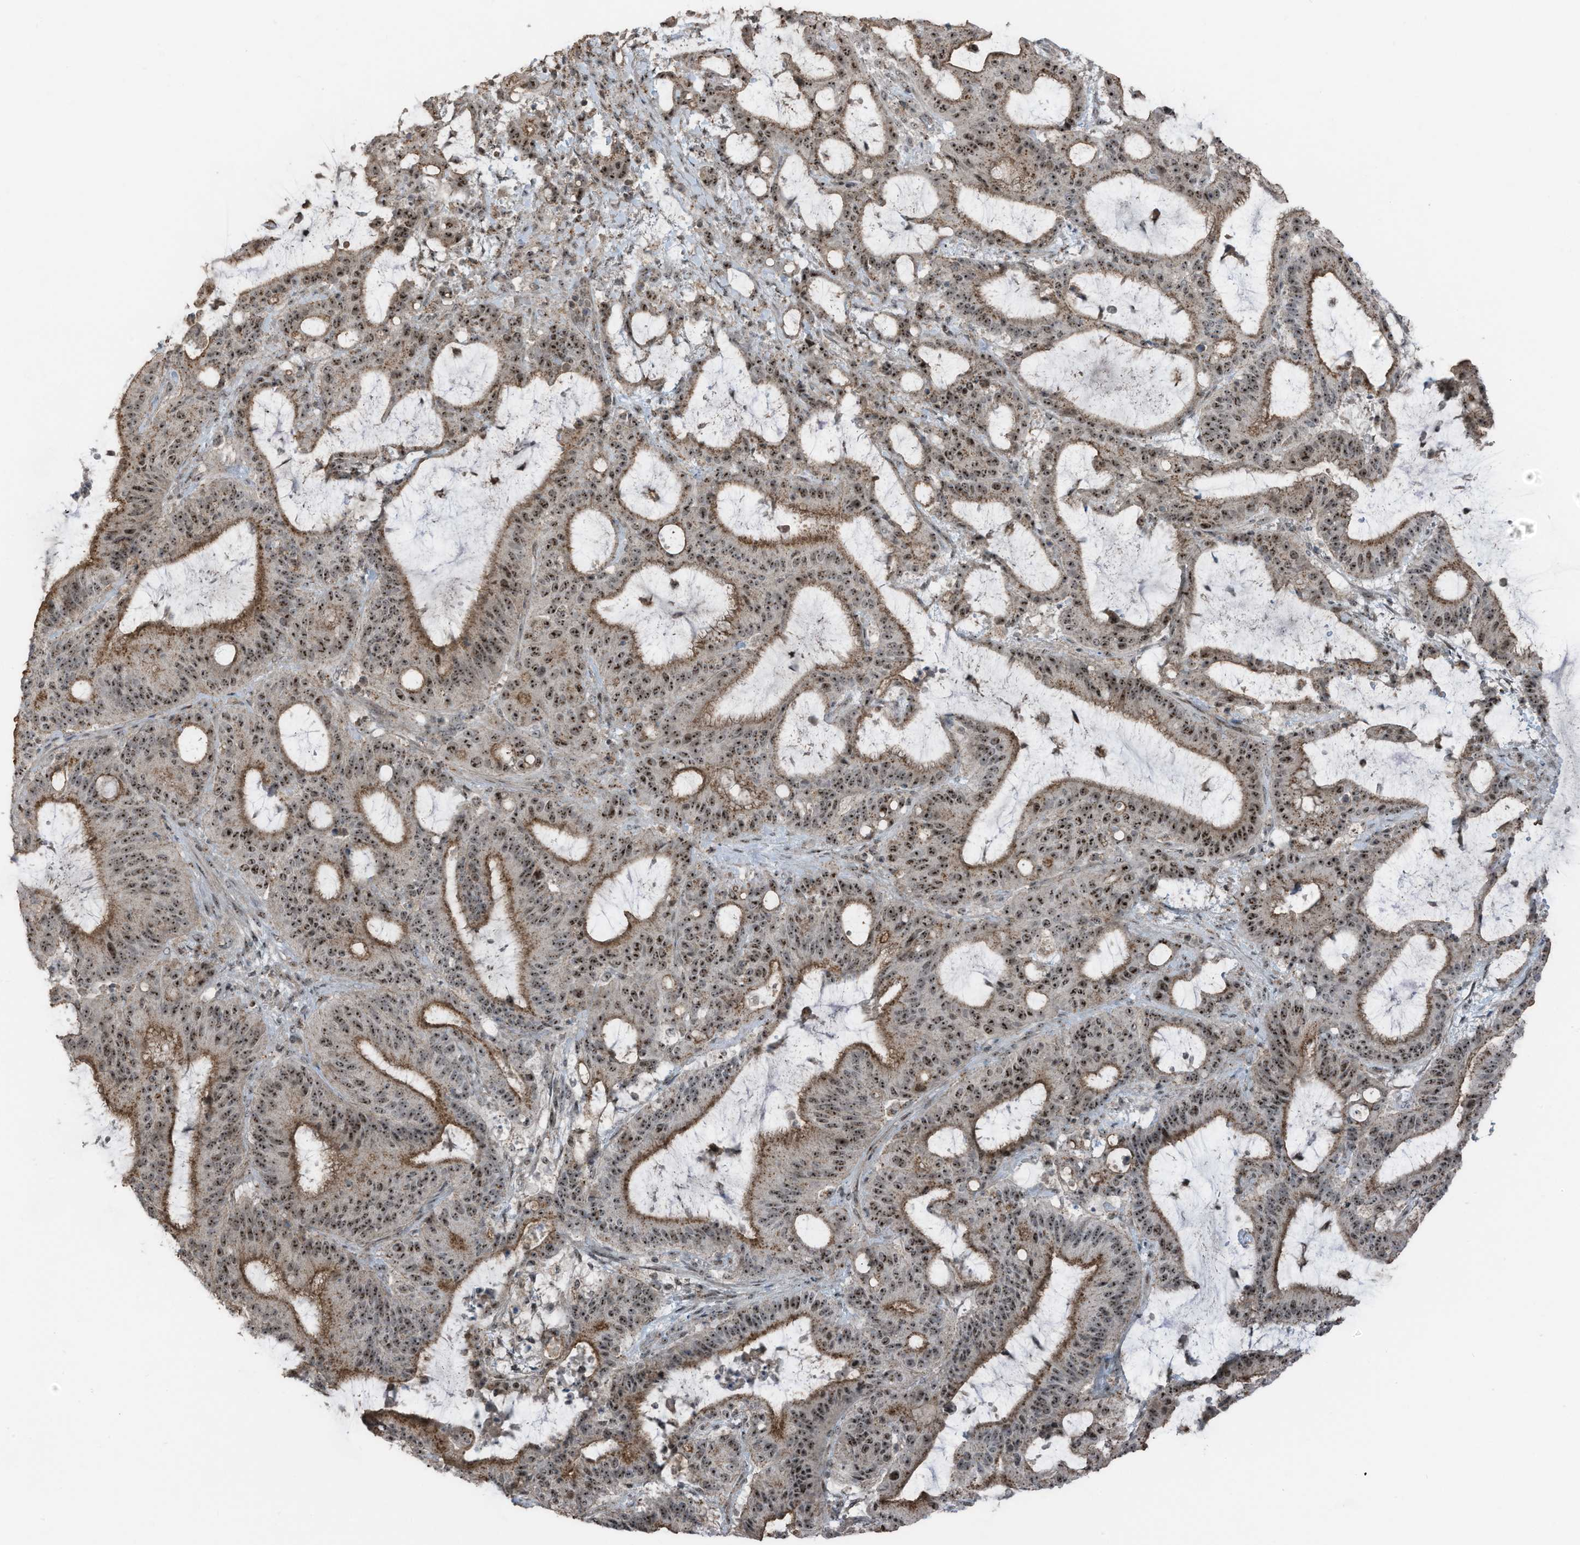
{"staining": {"intensity": "moderate", "quantity": ">75%", "location": "cytoplasmic/membranous,nuclear"}, "tissue": "liver cancer", "cell_type": "Tumor cells", "image_type": "cancer", "snomed": [{"axis": "morphology", "description": "Normal tissue, NOS"}, {"axis": "morphology", "description": "Cholangiocarcinoma"}, {"axis": "topography", "description": "Liver"}, {"axis": "topography", "description": "Peripheral nerve tissue"}], "caption": "Immunohistochemical staining of liver cancer (cholangiocarcinoma) displays moderate cytoplasmic/membranous and nuclear protein positivity in about >75% of tumor cells.", "gene": "UTP3", "patient": {"sex": "female", "age": 73}}